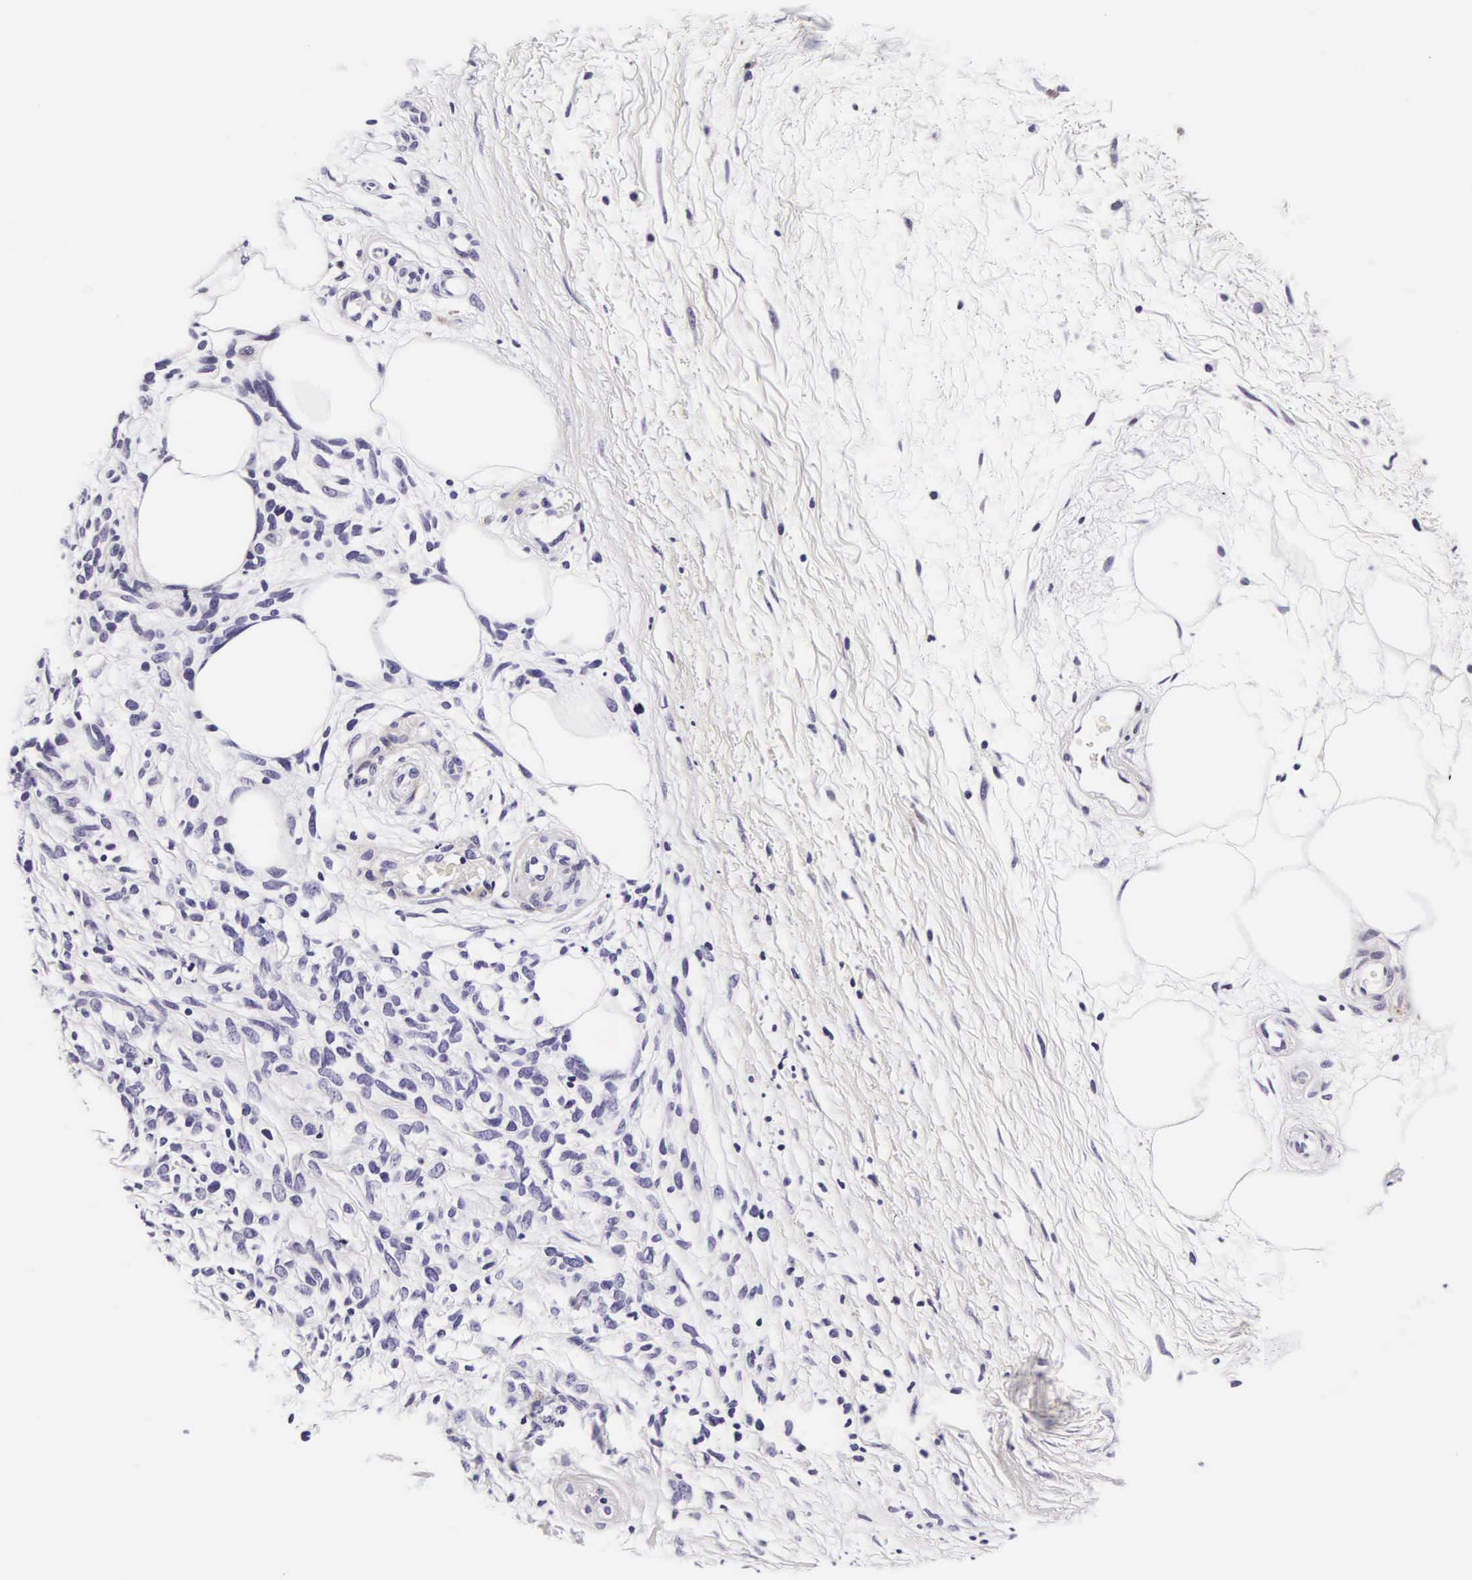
{"staining": {"intensity": "negative", "quantity": "none", "location": "none"}, "tissue": "melanoma", "cell_type": "Tumor cells", "image_type": "cancer", "snomed": [{"axis": "morphology", "description": "Malignant melanoma, NOS"}, {"axis": "topography", "description": "Skin"}], "caption": "Tumor cells are negative for protein expression in human melanoma. Nuclei are stained in blue.", "gene": "UPRT", "patient": {"sex": "female", "age": 85}}